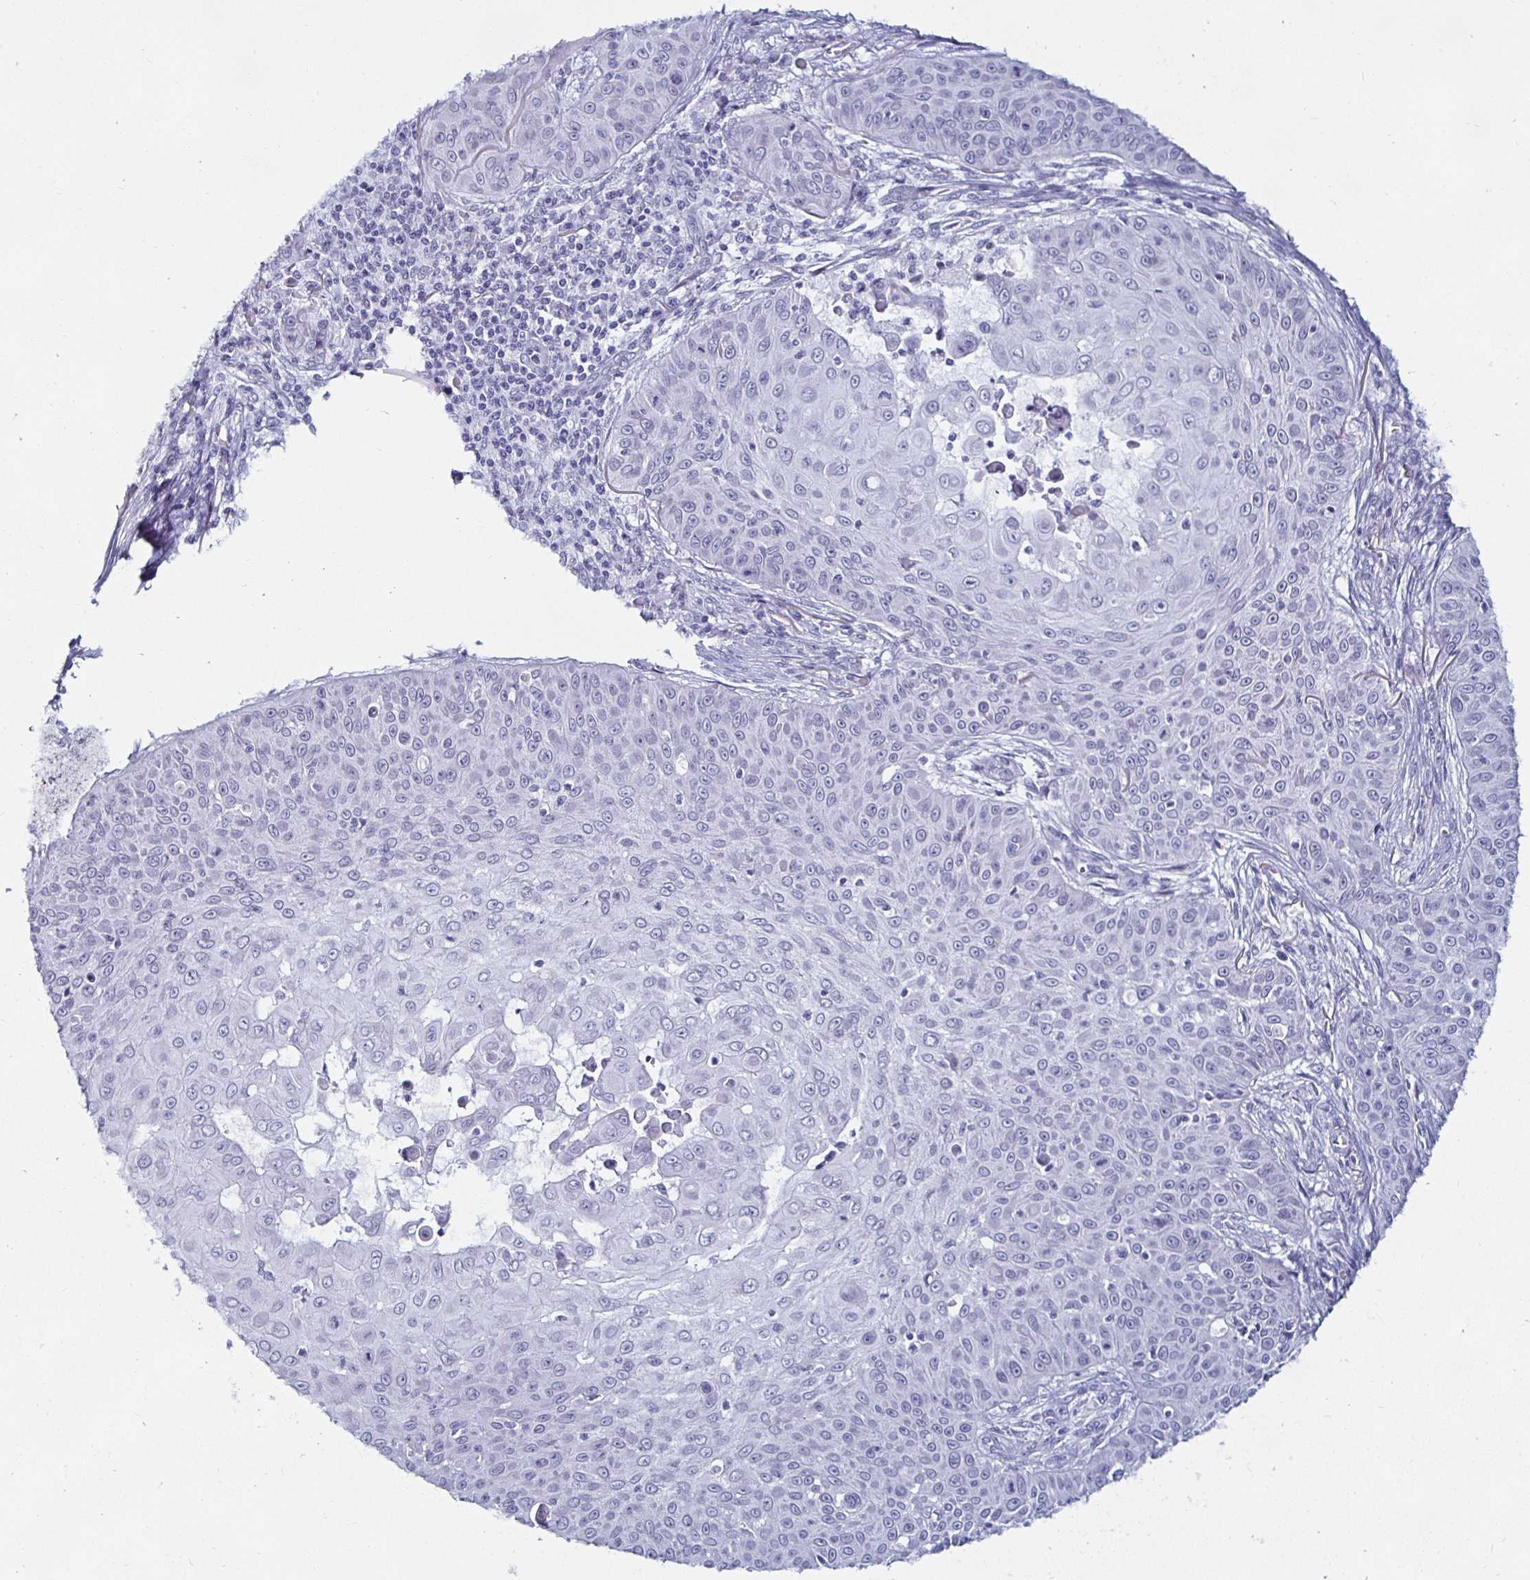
{"staining": {"intensity": "negative", "quantity": "none", "location": "none"}, "tissue": "skin cancer", "cell_type": "Tumor cells", "image_type": "cancer", "snomed": [{"axis": "morphology", "description": "Squamous cell carcinoma, NOS"}, {"axis": "topography", "description": "Skin"}], "caption": "Immunohistochemical staining of human skin squamous cell carcinoma displays no significant expression in tumor cells.", "gene": "KRT4", "patient": {"sex": "male", "age": 82}}